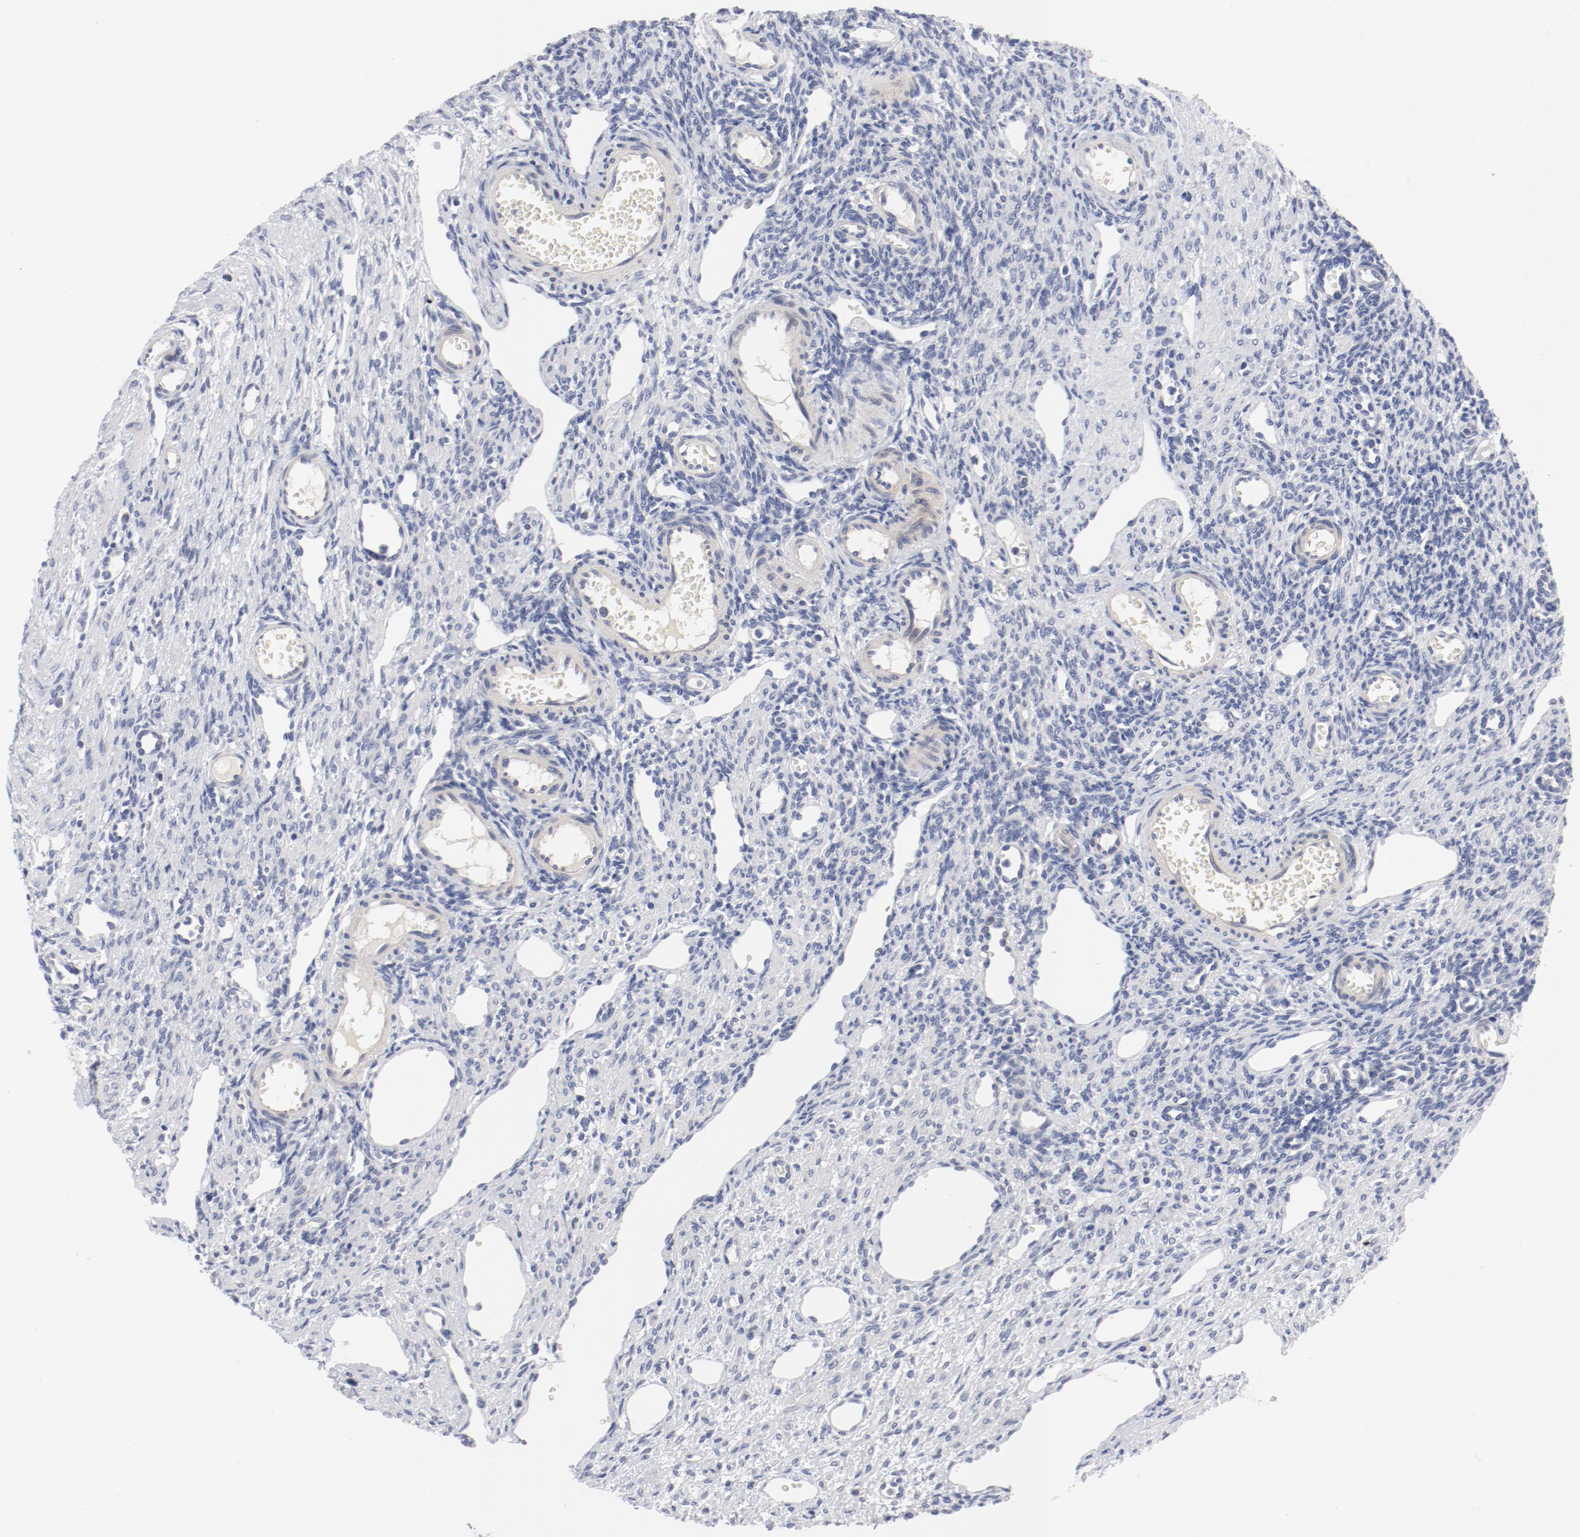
{"staining": {"intensity": "negative", "quantity": "none", "location": "none"}, "tissue": "ovary", "cell_type": "Ovarian stroma cells", "image_type": "normal", "snomed": [{"axis": "morphology", "description": "Normal tissue, NOS"}, {"axis": "topography", "description": "Ovary"}], "caption": "IHC of benign ovary shows no staining in ovarian stroma cells.", "gene": "KCNK13", "patient": {"sex": "female", "age": 33}}